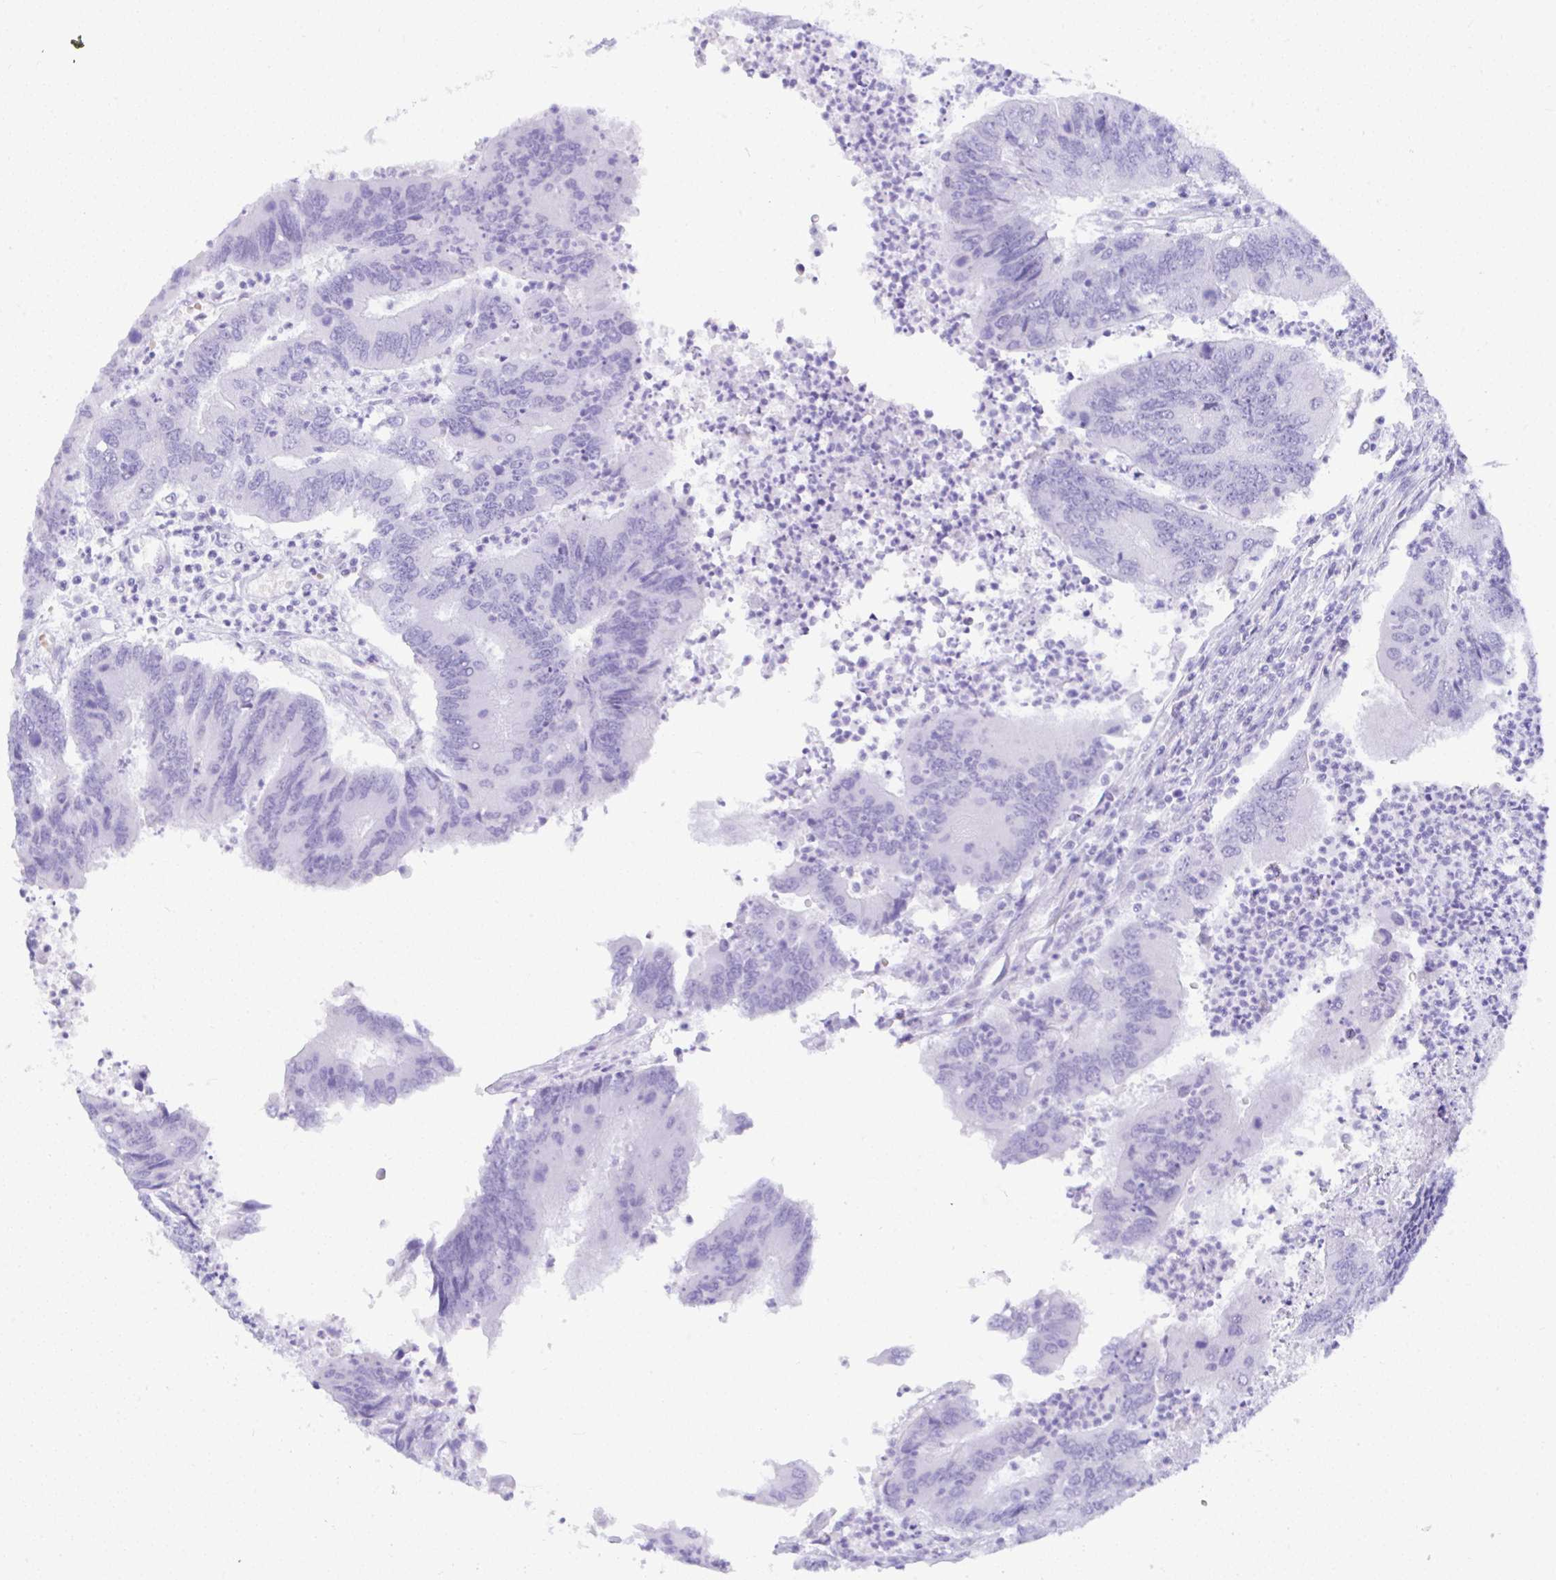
{"staining": {"intensity": "negative", "quantity": "none", "location": "none"}, "tissue": "colorectal cancer", "cell_type": "Tumor cells", "image_type": "cancer", "snomed": [{"axis": "morphology", "description": "Adenocarcinoma, NOS"}, {"axis": "topography", "description": "Colon"}], "caption": "DAB (3,3'-diaminobenzidine) immunohistochemical staining of colorectal adenocarcinoma displays no significant positivity in tumor cells. The staining is performed using DAB (3,3'-diaminobenzidine) brown chromogen with nuclei counter-stained in using hematoxylin.", "gene": "SEL1L2", "patient": {"sex": "female", "age": 67}}